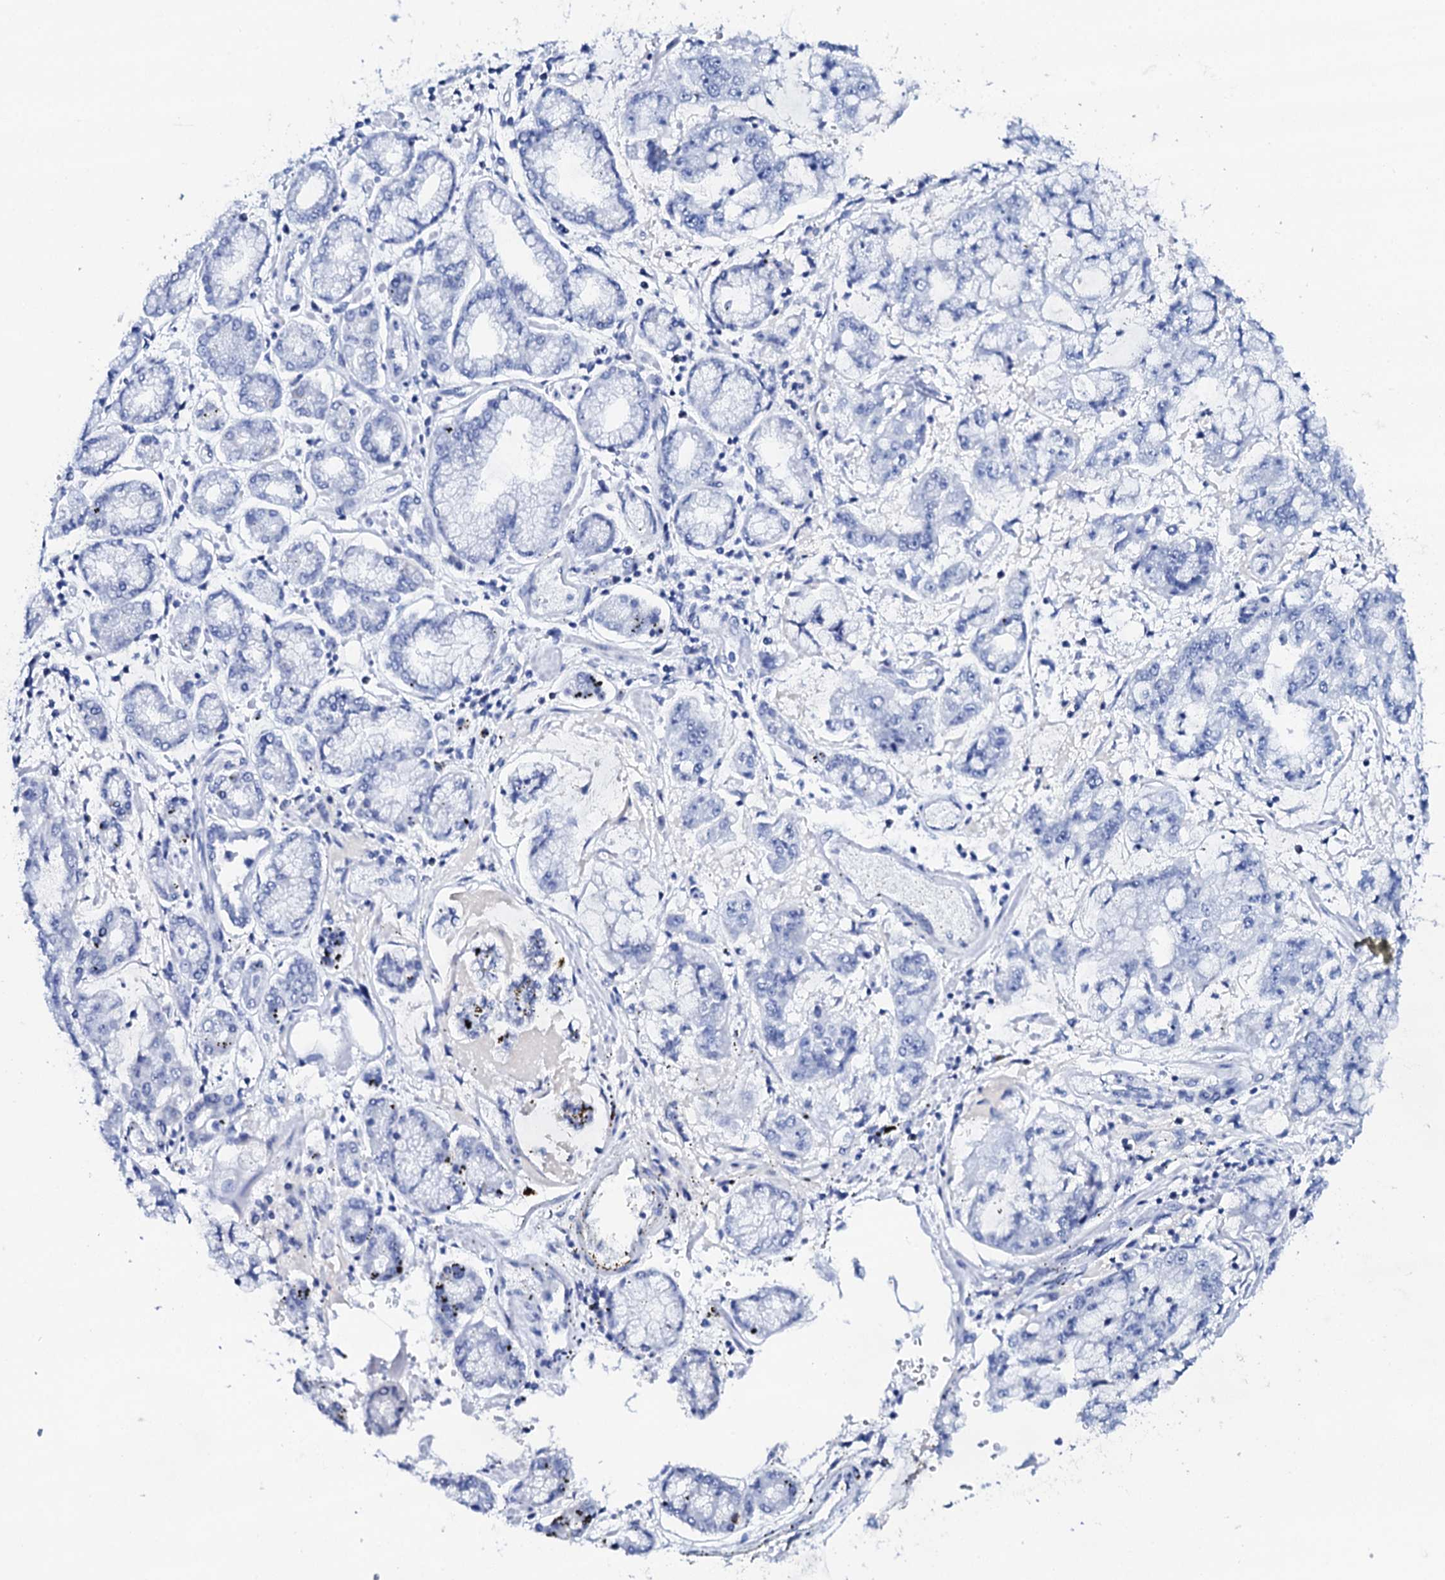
{"staining": {"intensity": "negative", "quantity": "none", "location": "none"}, "tissue": "stomach cancer", "cell_type": "Tumor cells", "image_type": "cancer", "snomed": [{"axis": "morphology", "description": "Adenocarcinoma, NOS"}, {"axis": "topography", "description": "Stomach"}], "caption": "Immunohistochemistry (IHC) photomicrograph of human stomach adenocarcinoma stained for a protein (brown), which exhibits no positivity in tumor cells. (DAB IHC, high magnification).", "gene": "FBXL16", "patient": {"sex": "male", "age": 76}}